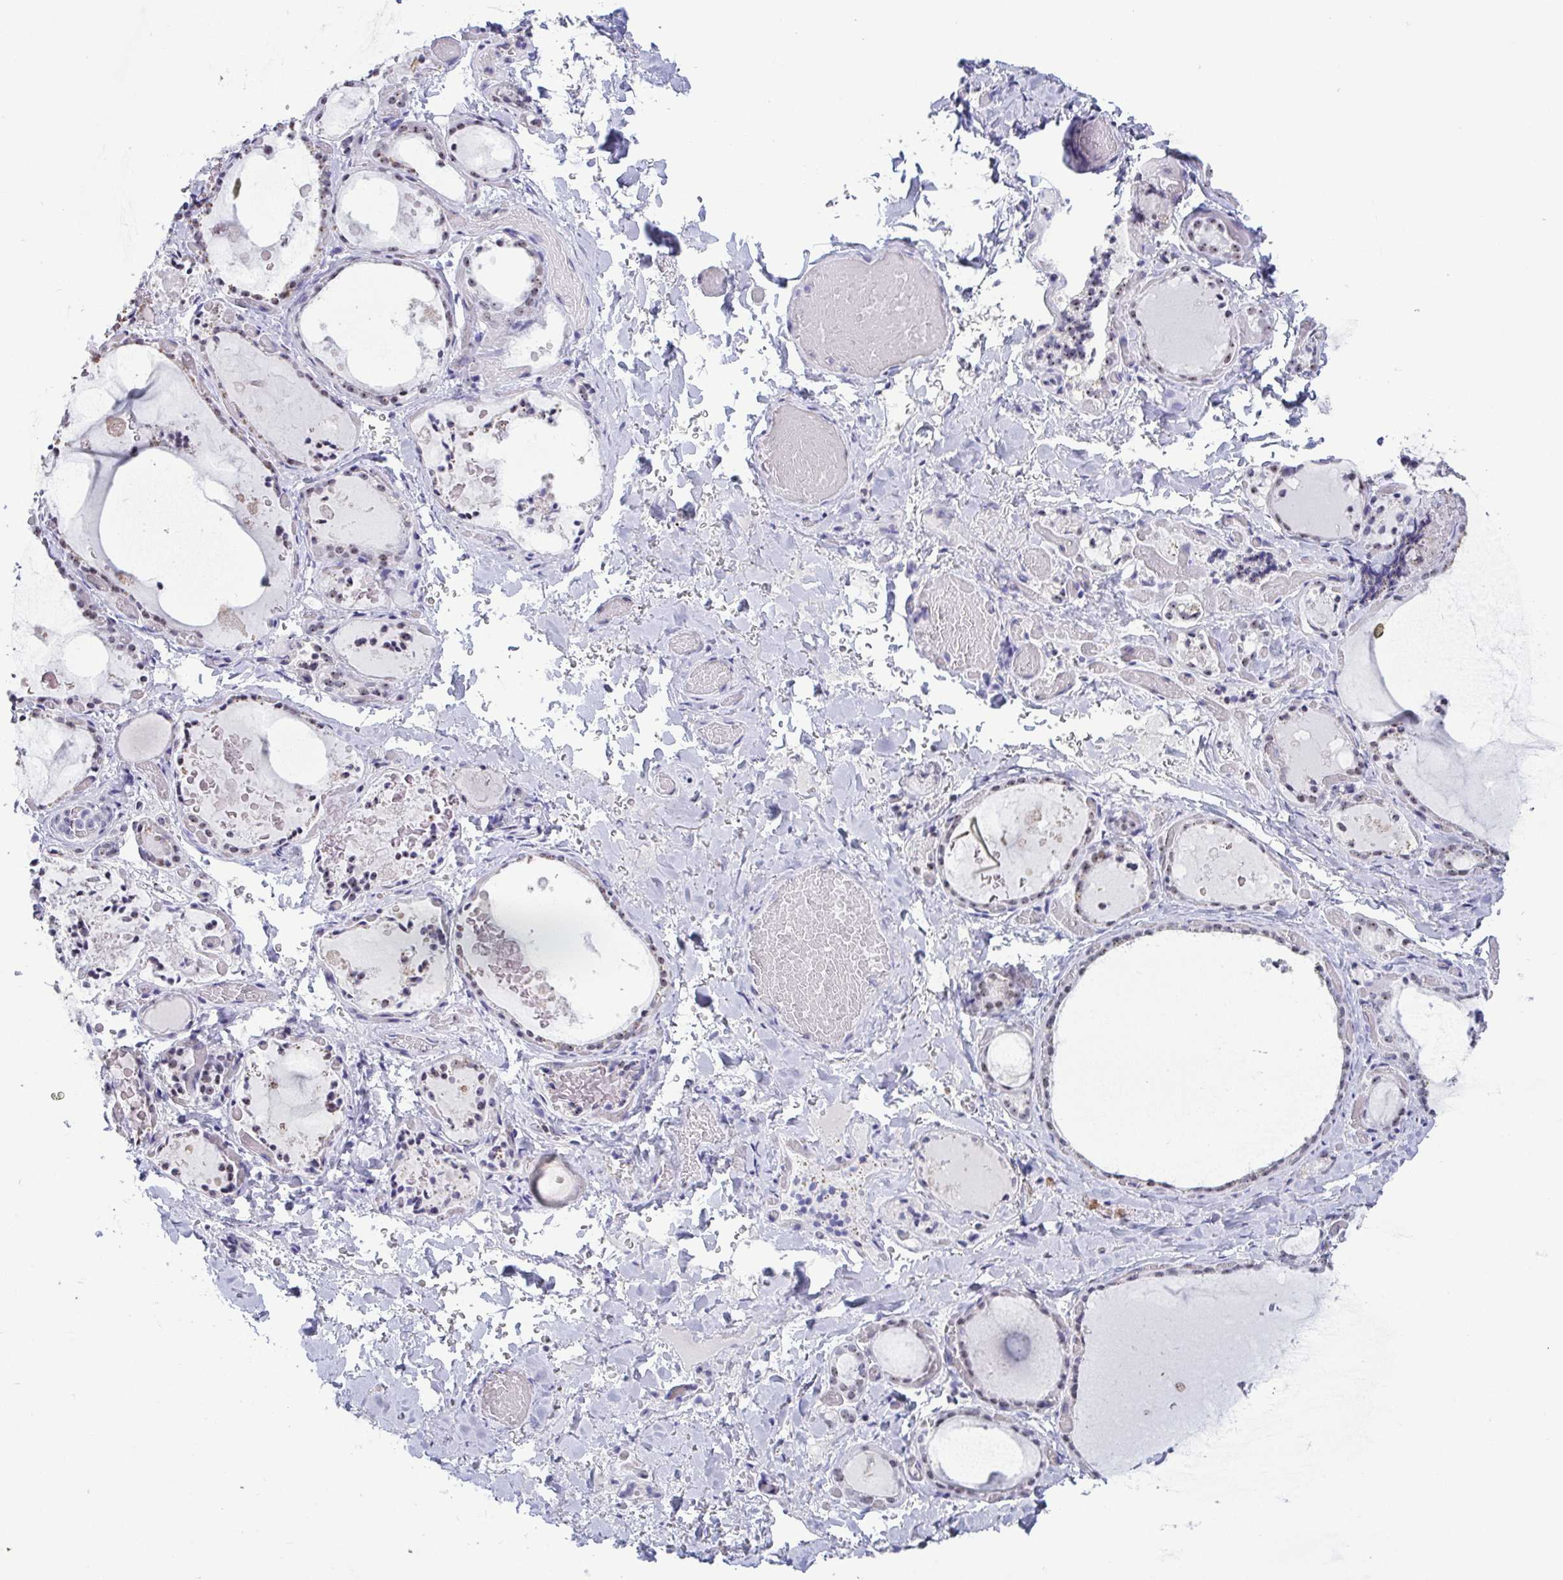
{"staining": {"intensity": "weak", "quantity": "<25%", "location": "nuclear"}, "tissue": "thyroid gland", "cell_type": "Glandular cells", "image_type": "normal", "snomed": [{"axis": "morphology", "description": "Normal tissue, NOS"}, {"axis": "topography", "description": "Thyroid gland"}], "caption": "DAB (3,3'-diaminobenzidine) immunohistochemical staining of benign thyroid gland shows no significant staining in glandular cells. Nuclei are stained in blue.", "gene": "BZW1", "patient": {"sex": "female", "age": 56}}